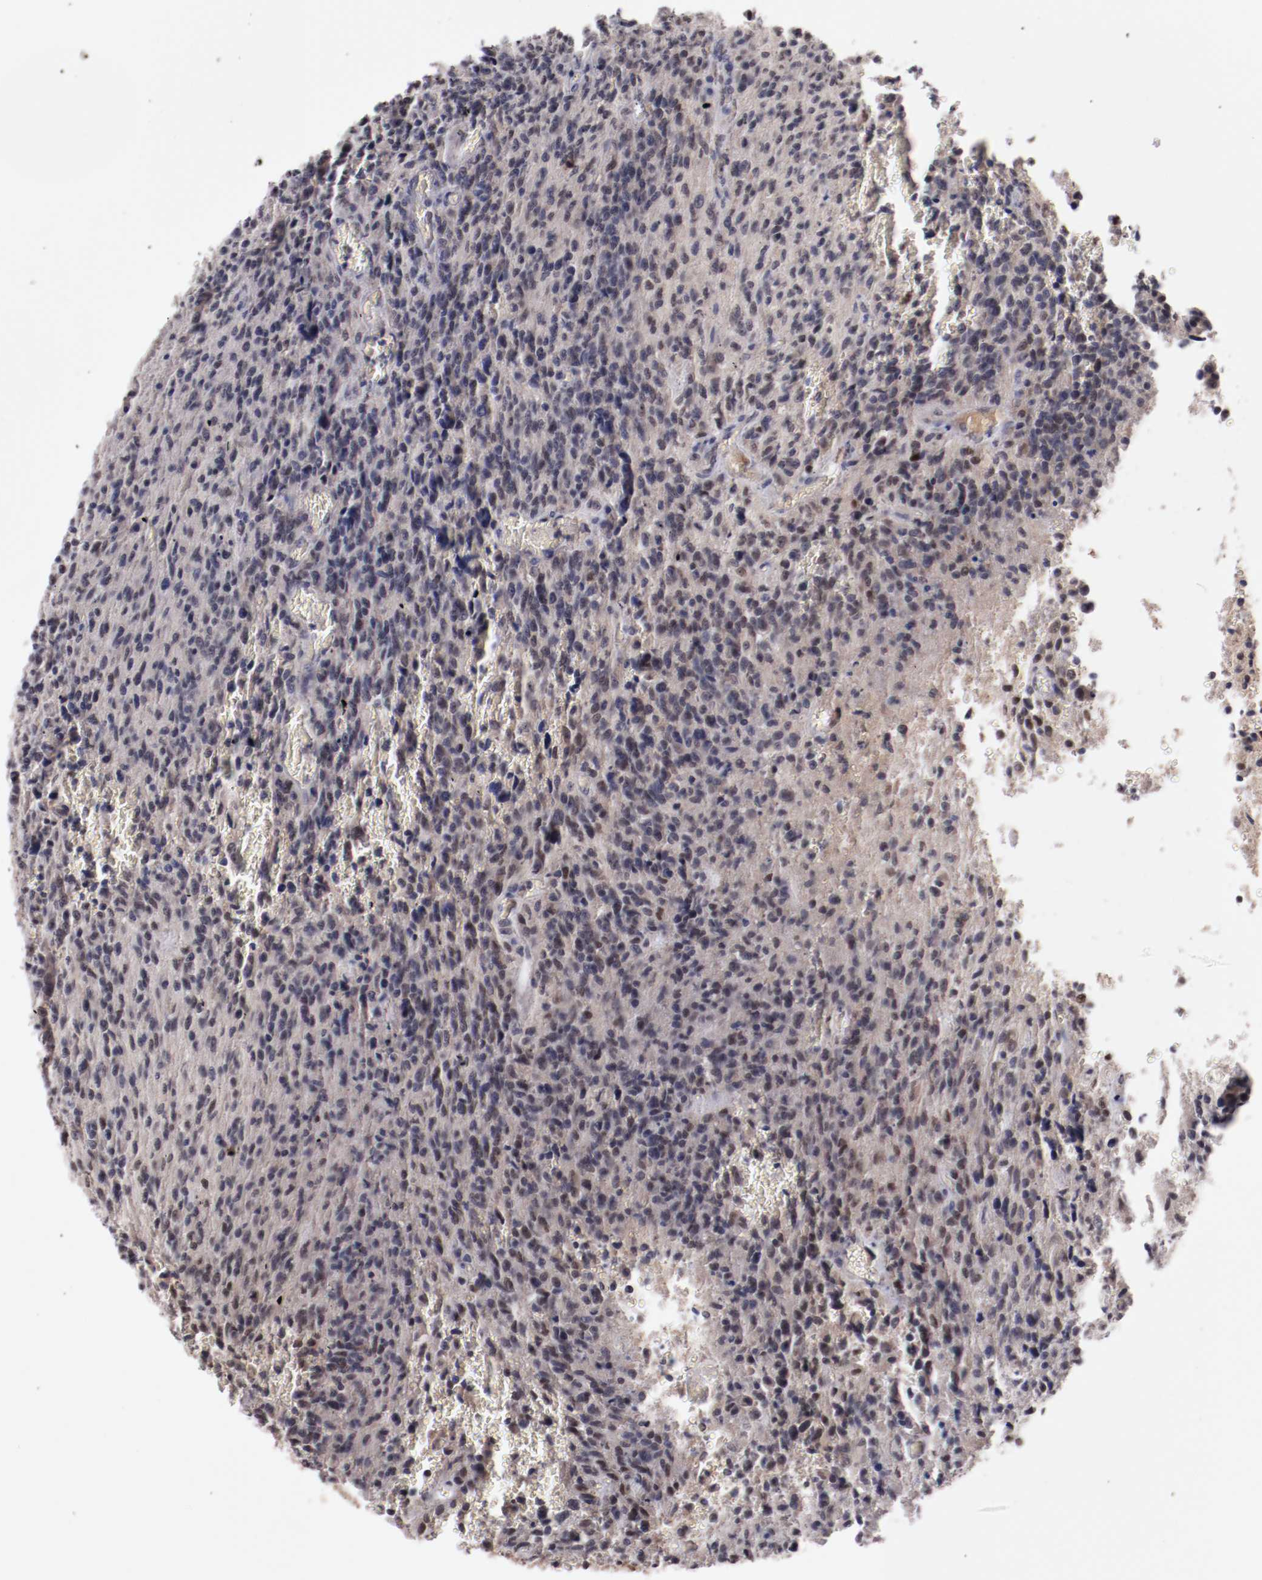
{"staining": {"intensity": "weak", "quantity": "<25%", "location": "cytoplasmic/membranous,nuclear"}, "tissue": "glioma", "cell_type": "Tumor cells", "image_type": "cancer", "snomed": [{"axis": "morphology", "description": "Normal tissue, NOS"}, {"axis": "morphology", "description": "Glioma, malignant, High grade"}, {"axis": "topography", "description": "Cerebral cortex"}], "caption": "IHC of malignant glioma (high-grade) reveals no staining in tumor cells.", "gene": "FAM81A", "patient": {"sex": "male", "age": 56}}